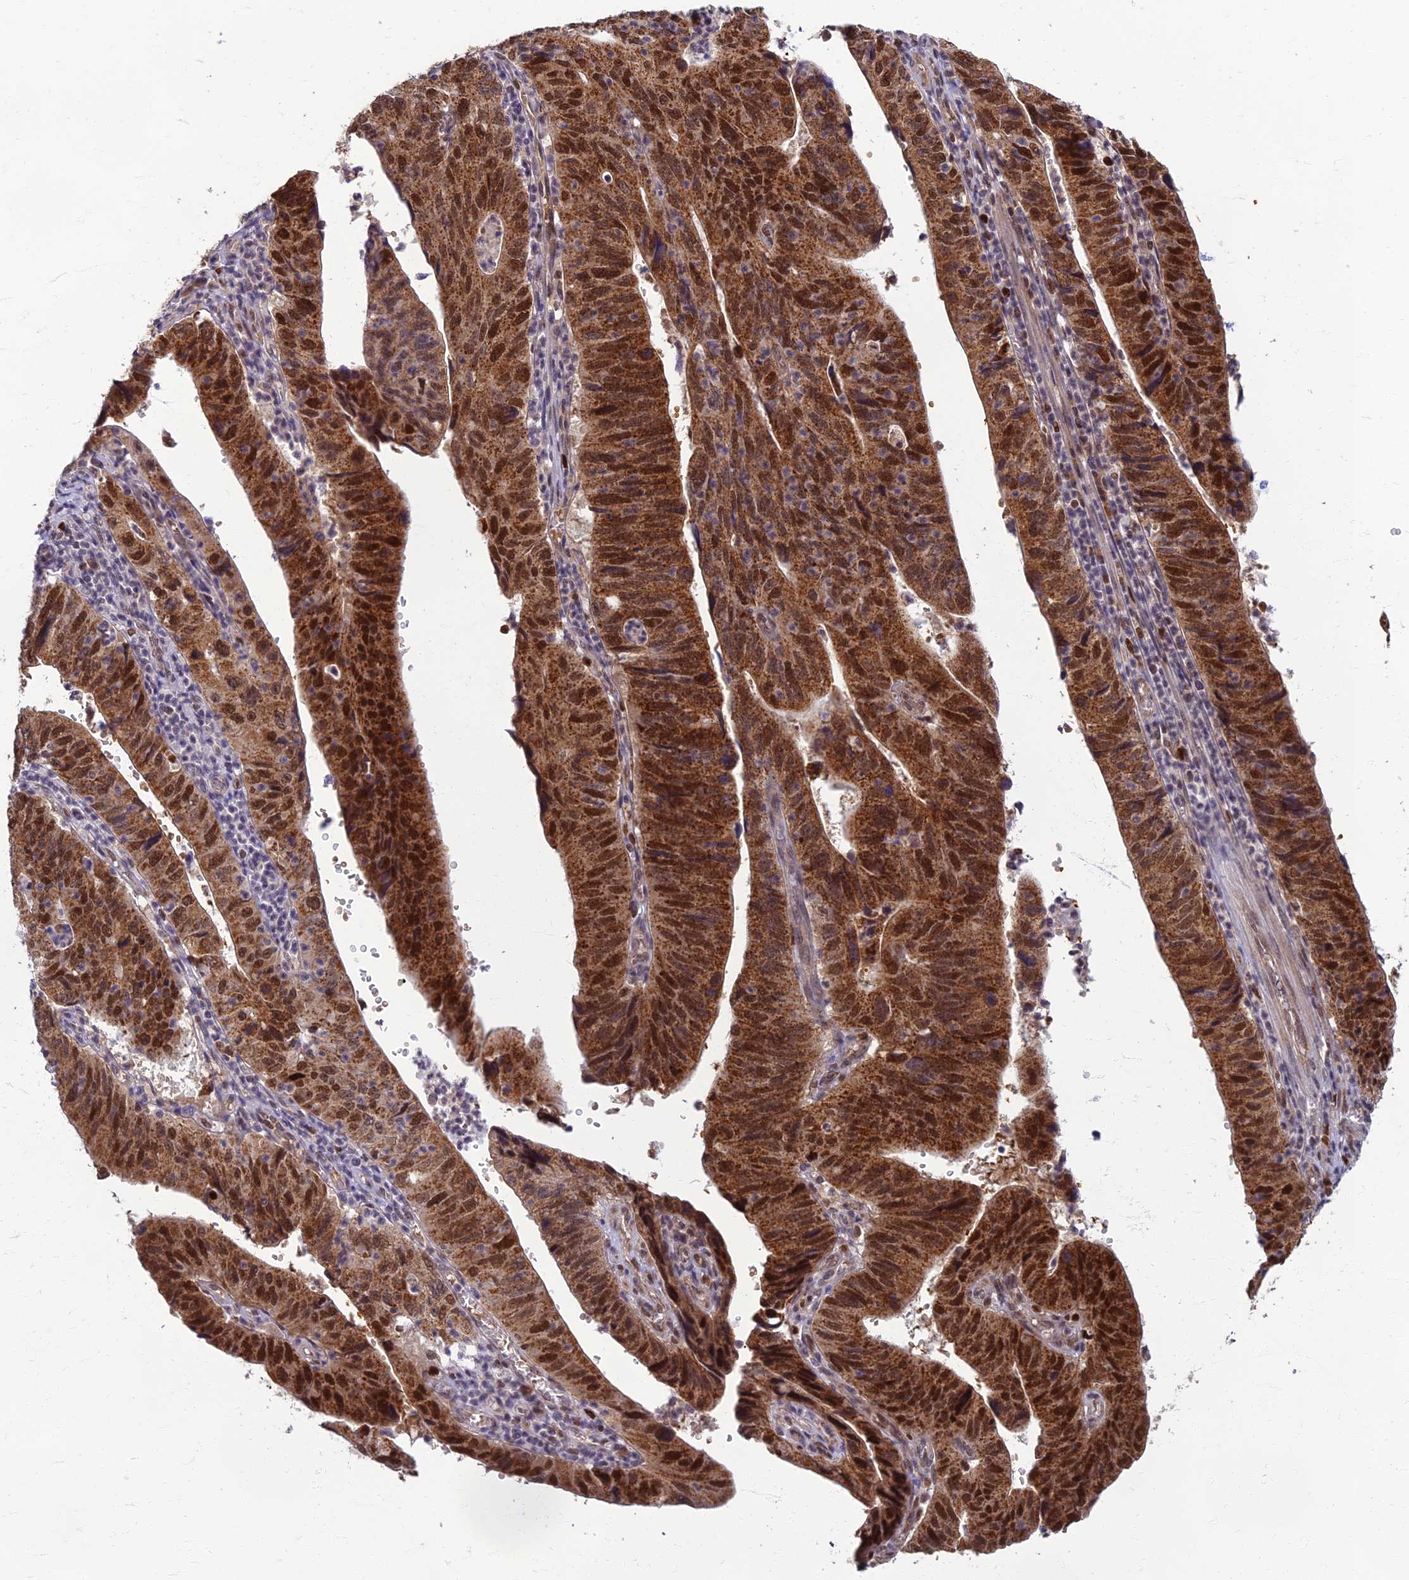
{"staining": {"intensity": "strong", "quantity": ">75%", "location": "cytoplasmic/membranous,nuclear"}, "tissue": "stomach cancer", "cell_type": "Tumor cells", "image_type": "cancer", "snomed": [{"axis": "morphology", "description": "Adenocarcinoma, NOS"}, {"axis": "topography", "description": "Stomach"}], "caption": "Immunohistochemistry staining of stomach cancer, which exhibits high levels of strong cytoplasmic/membranous and nuclear positivity in approximately >75% of tumor cells indicating strong cytoplasmic/membranous and nuclear protein positivity. The staining was performed using DAB (3,3'-diaminobenzidine) (brown) for protein detection and nuclei were counterstained in hematoxylin (blue).", "gene": "EARS2", "patient": {"sex": "male", "age": 59}}